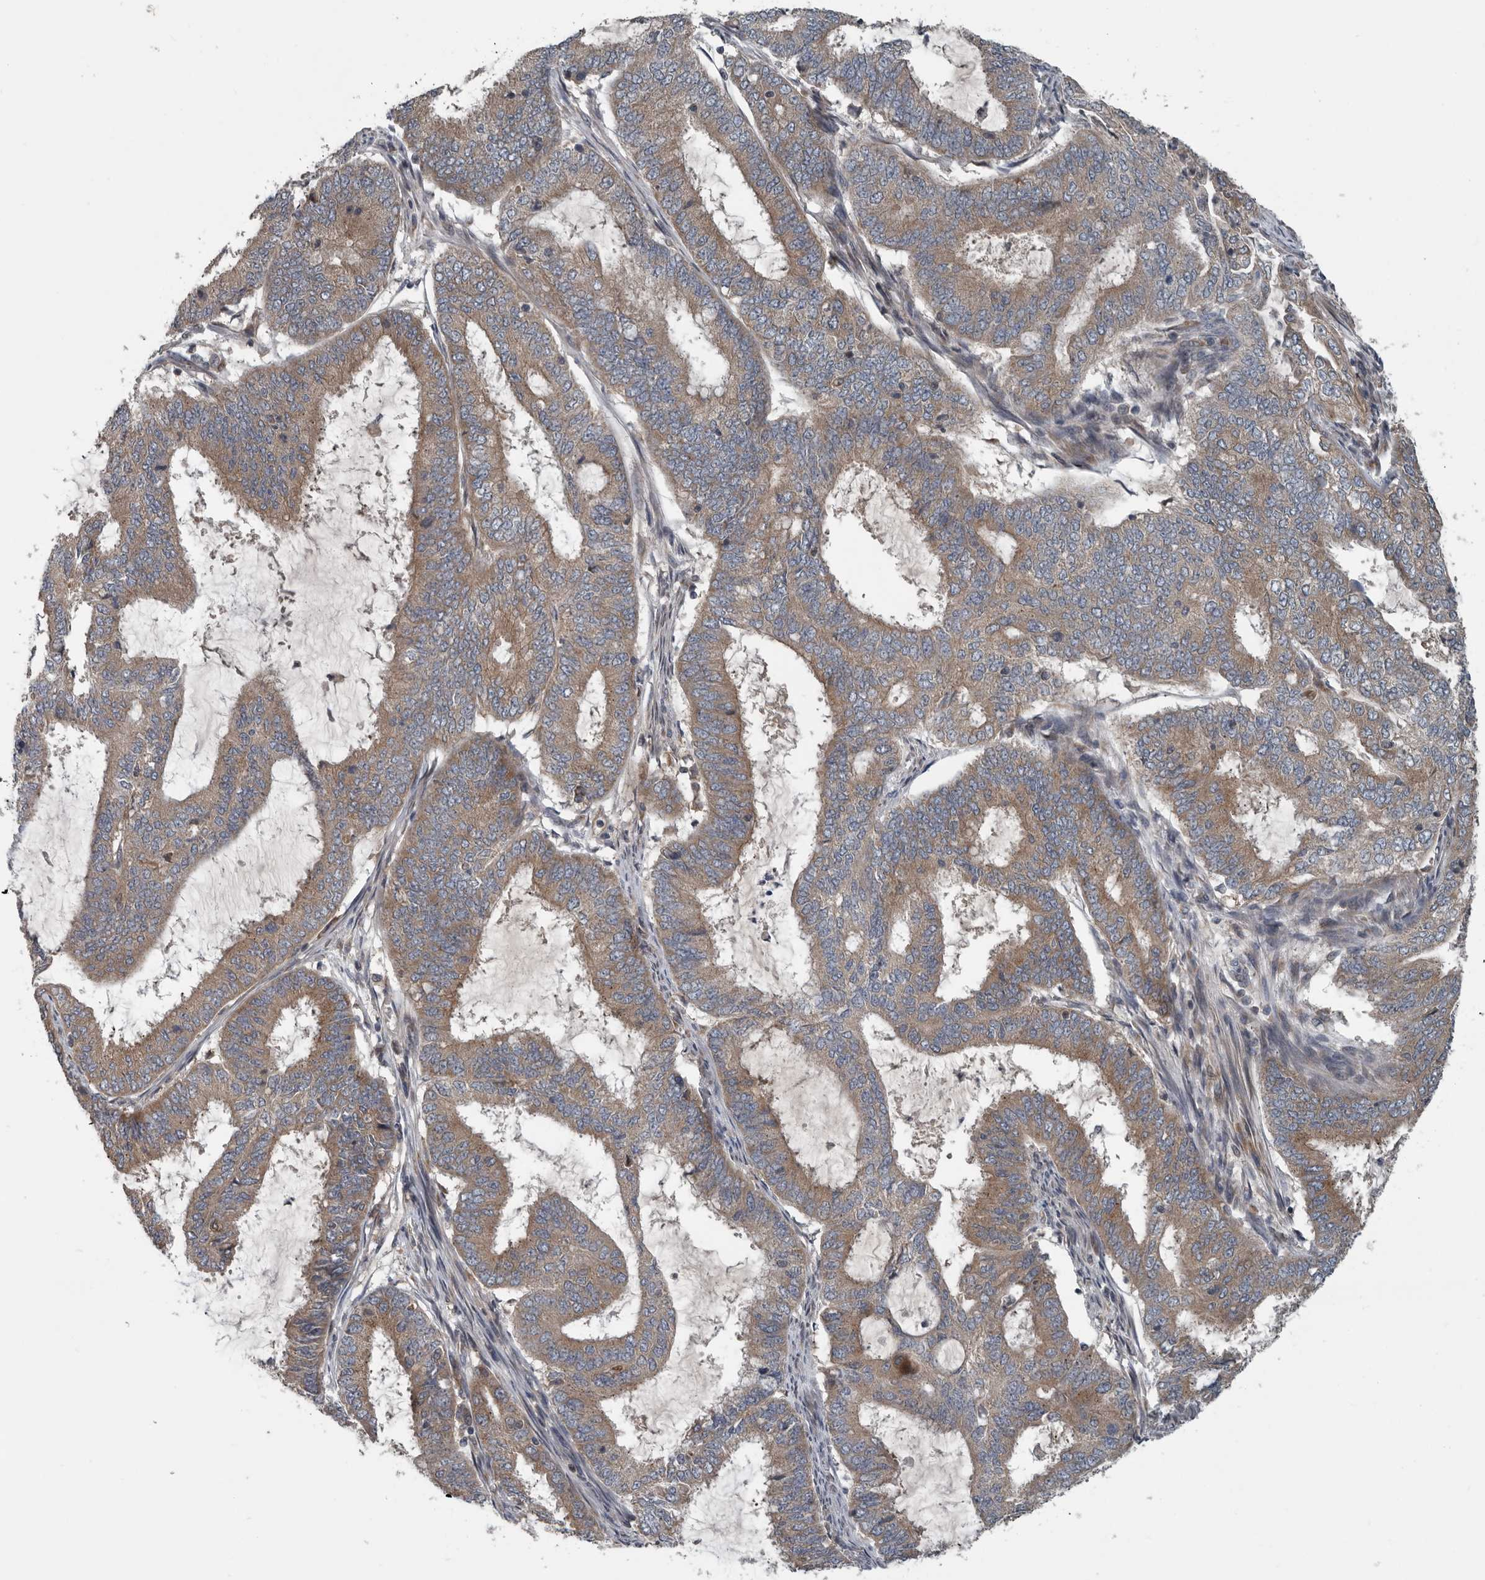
{"staining": {"intensity": "moderate", "quantity": ">75%", "location": "cytoplasmic/membranous"}, "tissue": "endometrial cancer", "cell_type": "Tumor cells", "image_type": "cancer", "snomed": [{"axis": "morphology", "description": "Adenocarcinoma, NOS"}, {"axis": "topography", "description": "Endometrium"}], "caption": "This is a photomicrograph of immunohistochemistry staining of endometrial adenocarcinoma, which shows moderate positivity in the cytoplasmic/membranous of tumor cells.", "gene": "TMEM199", "patient": {"sex": "female", "age": 51}}